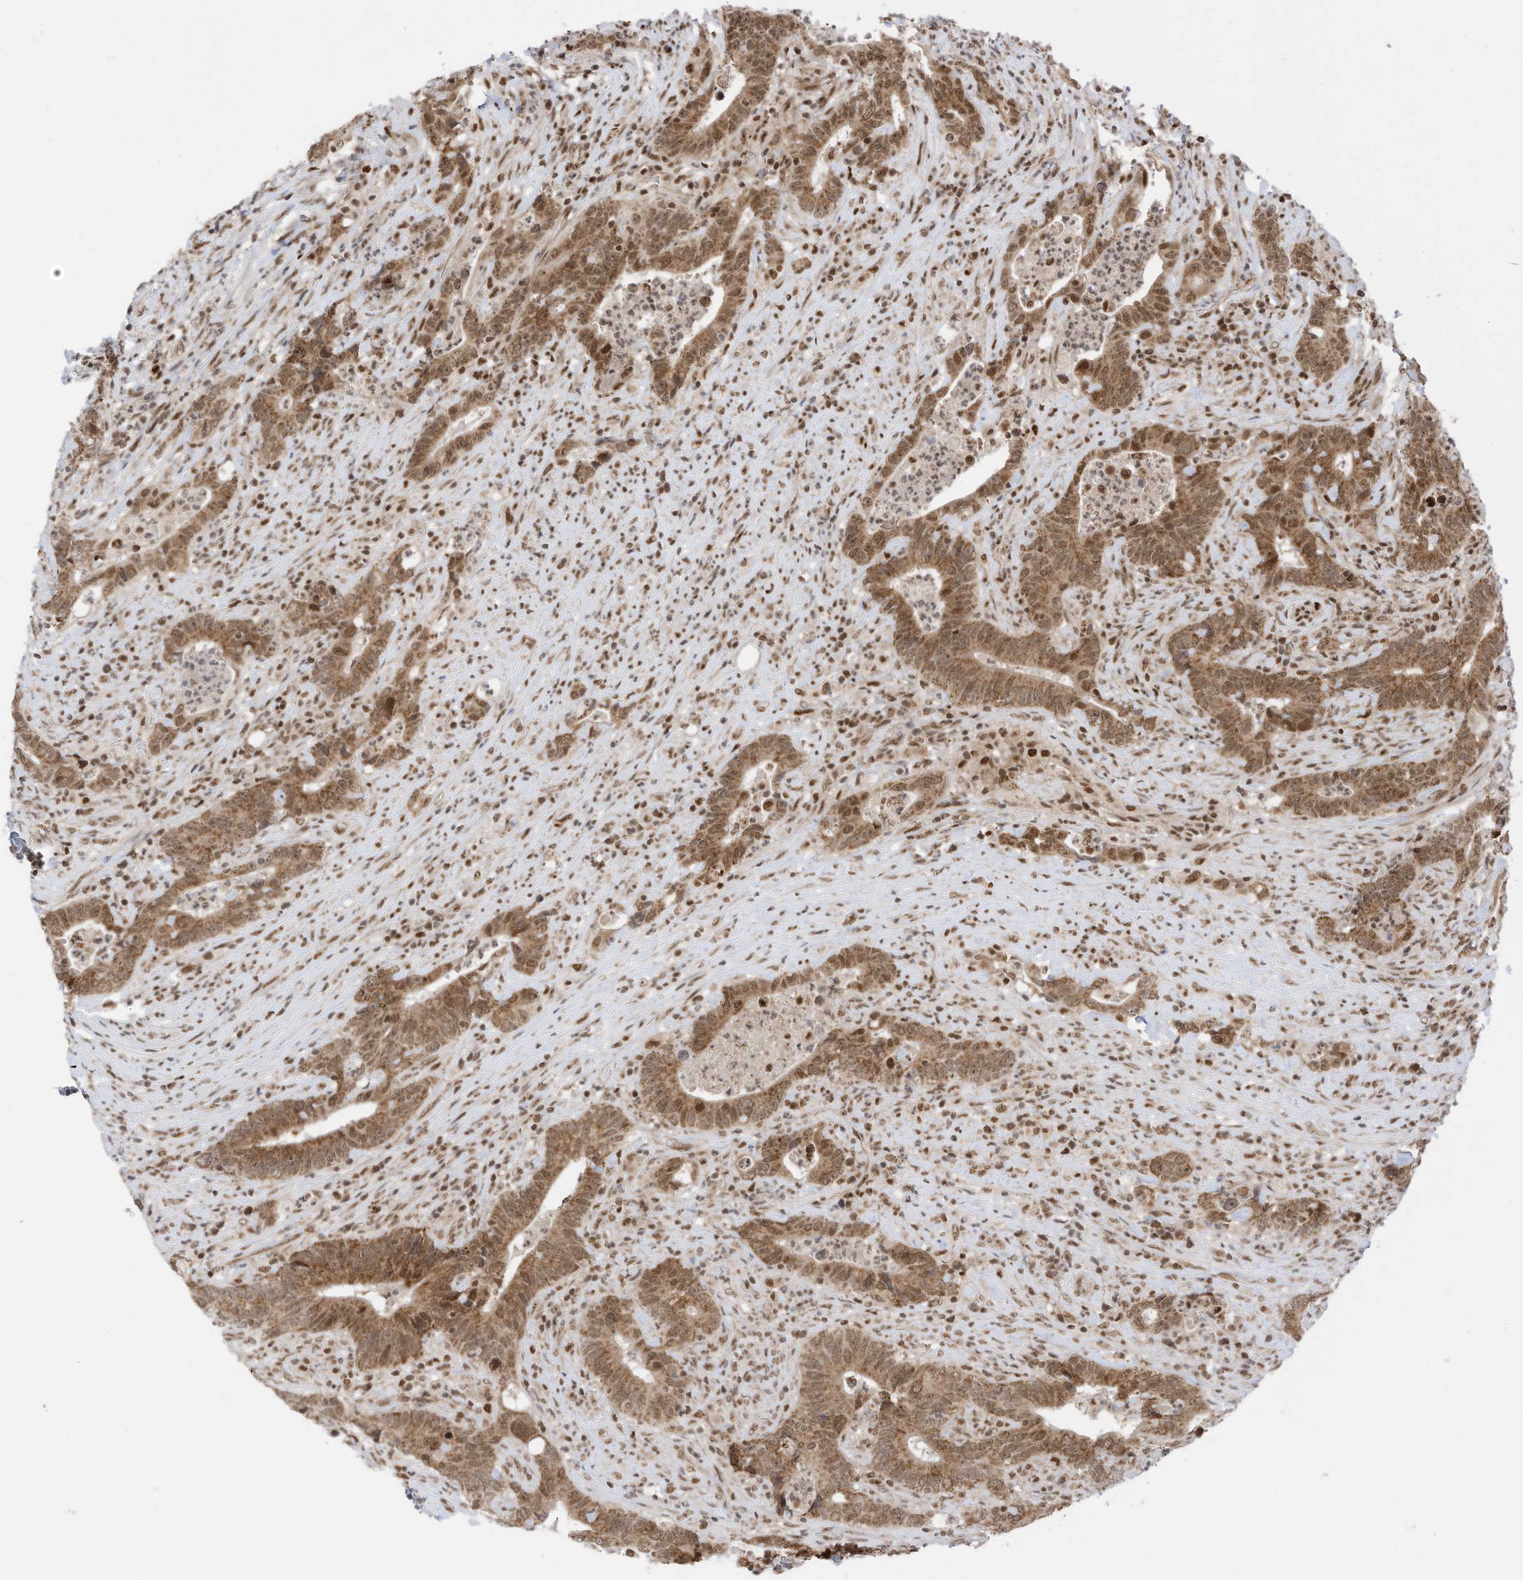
{"staining": {"intensity": "moderate", "quantity": ">75%", "location": "cytoplasmic/membranous,nuclear"}, "tissue": "colorectal cancer", "cell_type": "Tumor cells", "image_type": "cancer", "snomed": [{"axis": "morphology", "description": "Adenocarcinoma, NOS"}, {"axis": "topography", "description": "Colon"}], "caption": "Human colorectal cancer (adenocarcinoma) stained with a brown dye shows moderate cytoplasmic/membranous and nuclear positive expression in about >75% of tumor cells.", "gene": "AURKAIP1", "patient": {"sex": "female", "age": 75}}